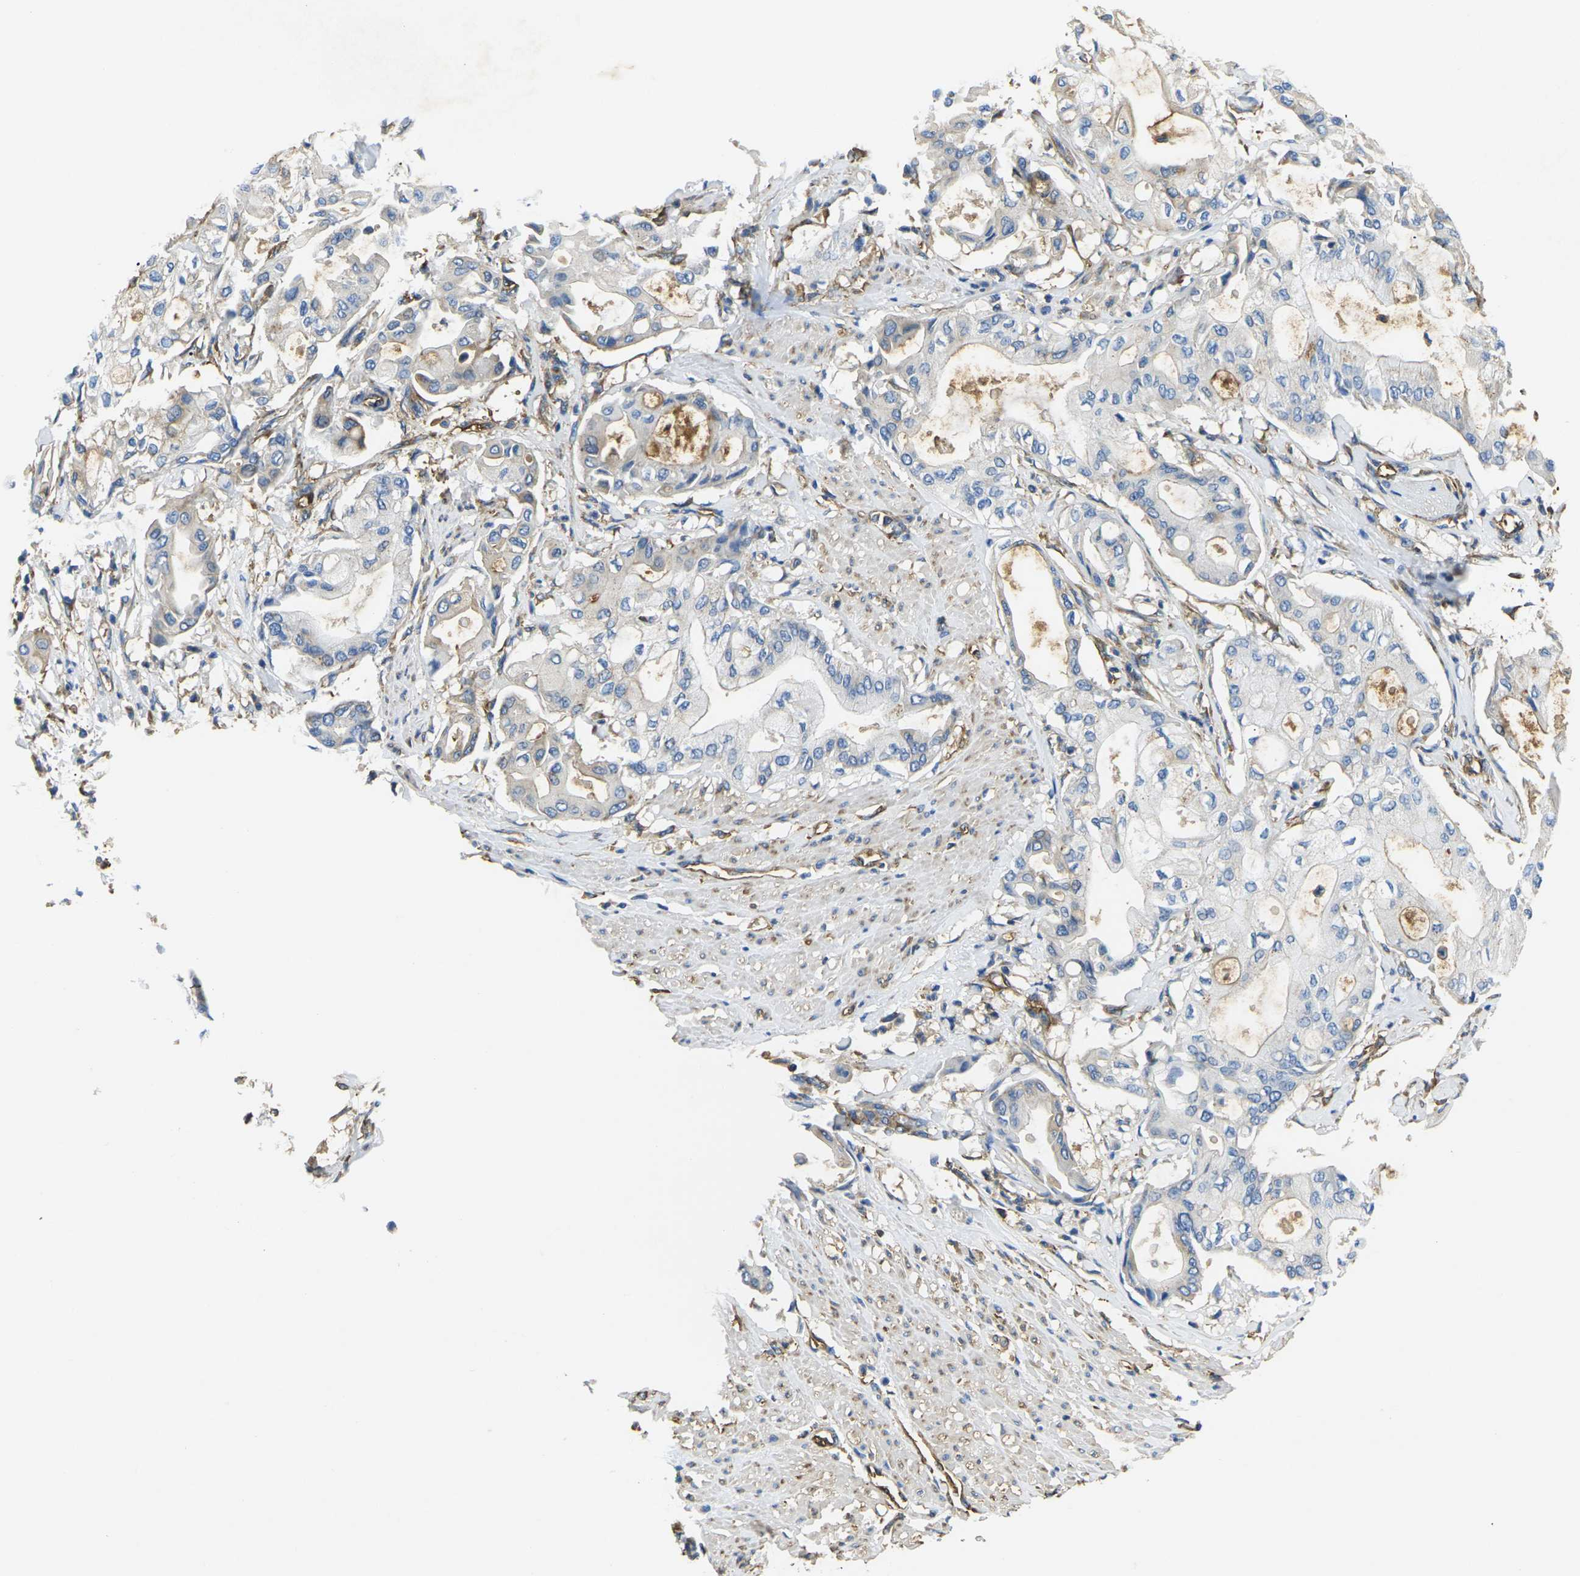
{"staining": {"intensity": "negative", "quantity": "none", "location": "none"}, "tissue": "pancreatic cancer", "cell_type": "Tumor cells", "image_type": "cancer", "snomed": [{"axis": "morphology", "description": "Adenocarcinoma, NOS"}, {"axis": "morphology", "description": "Adenocarcinoma, metastatic, NOS"}, {"axis": "topography", "description": "Lymph node"}, {"axis": "topography", "description": "Pancreas"}, {"axis": "topography", "description": "Duodenum"}], "caption": "DAB (3,3'-diaminobenzidine) immunohistochemical staining of human adenocarcinoma (pancreatic) displays no significant positivity in tumor cells.", "gene": "FAM110D", "patient": {"sex": "female", "age": 64}}